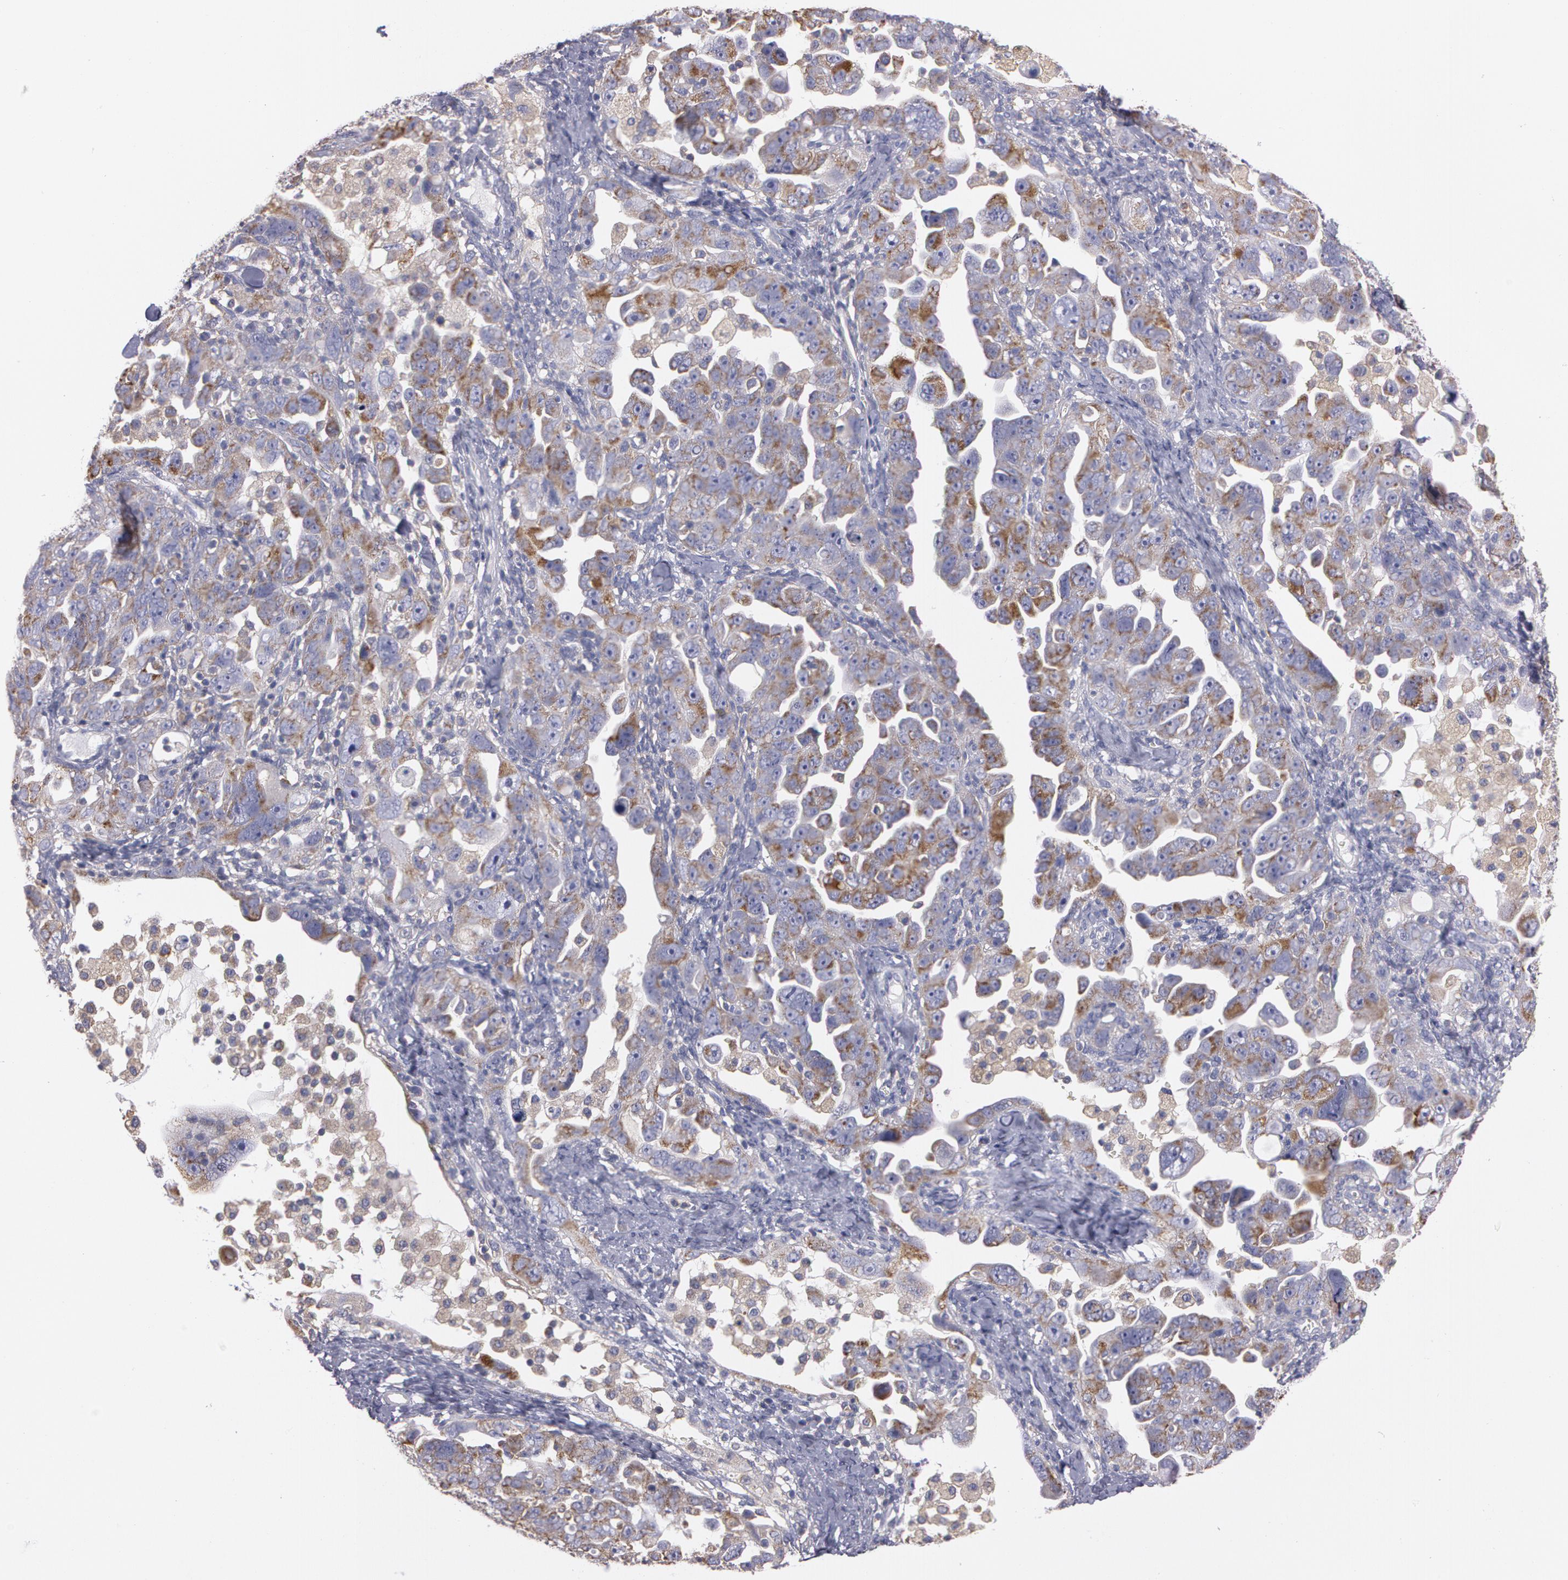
{"staining": {"intensity": "weak", "quantity": "25%-75%", "location": "cytoplasmic/membranous"}, "tissue": "ovarian cancer", "cell_type": "Tumor cells", "image_type": "cancer", "snomed": [{"axis": "morphology", "description": "Cystadenocarcinoma, serous, NOS"}, {"axis": "topography", "description": "Ovary"}], "caption": "Ovarian cancer (serous cystadenocarcinoma) tissue demonstrates weak cytoplasmic/membranous staining in about 25%-75% of tumor cells, visualized by immunohistochemistry. The protein is shown in brown color, while the nuclei are stained blue.", "gene": "NEK9", "patient": {"sex": "female", "age": 66}}